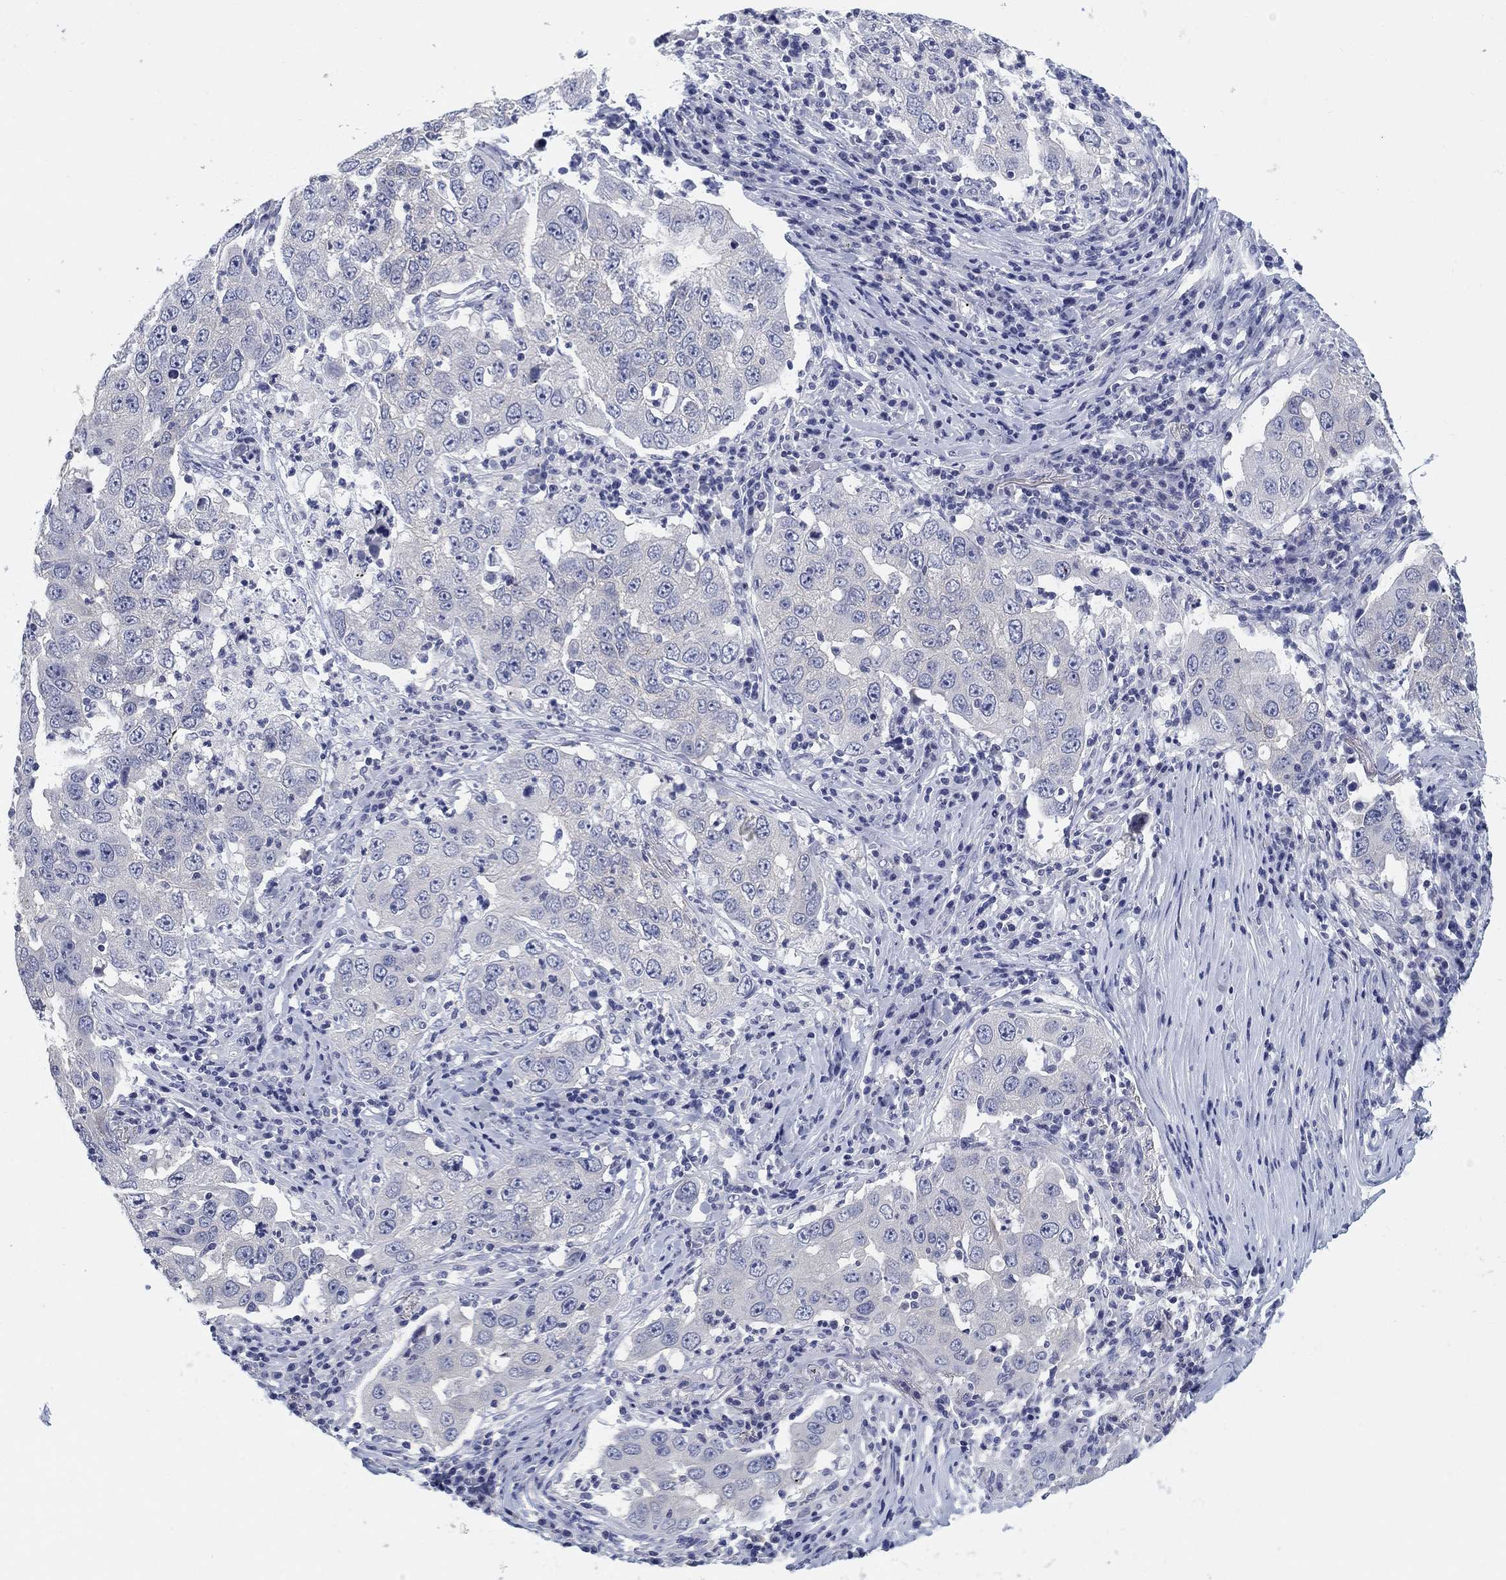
{"staining": {"intensity": "negative", "quantity": "none", "location": "none"}, "tissue": "lung cancer", "cell_type": "Tumor cells", "image_type": "cancer", "snomed": [{"axis": "morphology", "description": "Adenocarcinoma, NOS"}, {"axis": "topography", "description": "Lung"}], "caption": "This image is of lung cancer stained with immunohistochemistry to label a protein in brown with the nuclei are counter-stained blue. There is no expression in tumor cells. (DAB IHC visualized using brightfield microscopy, high magnification).", "gene": "CLUL1", "patient": {"sex": "male", "age": 73}}